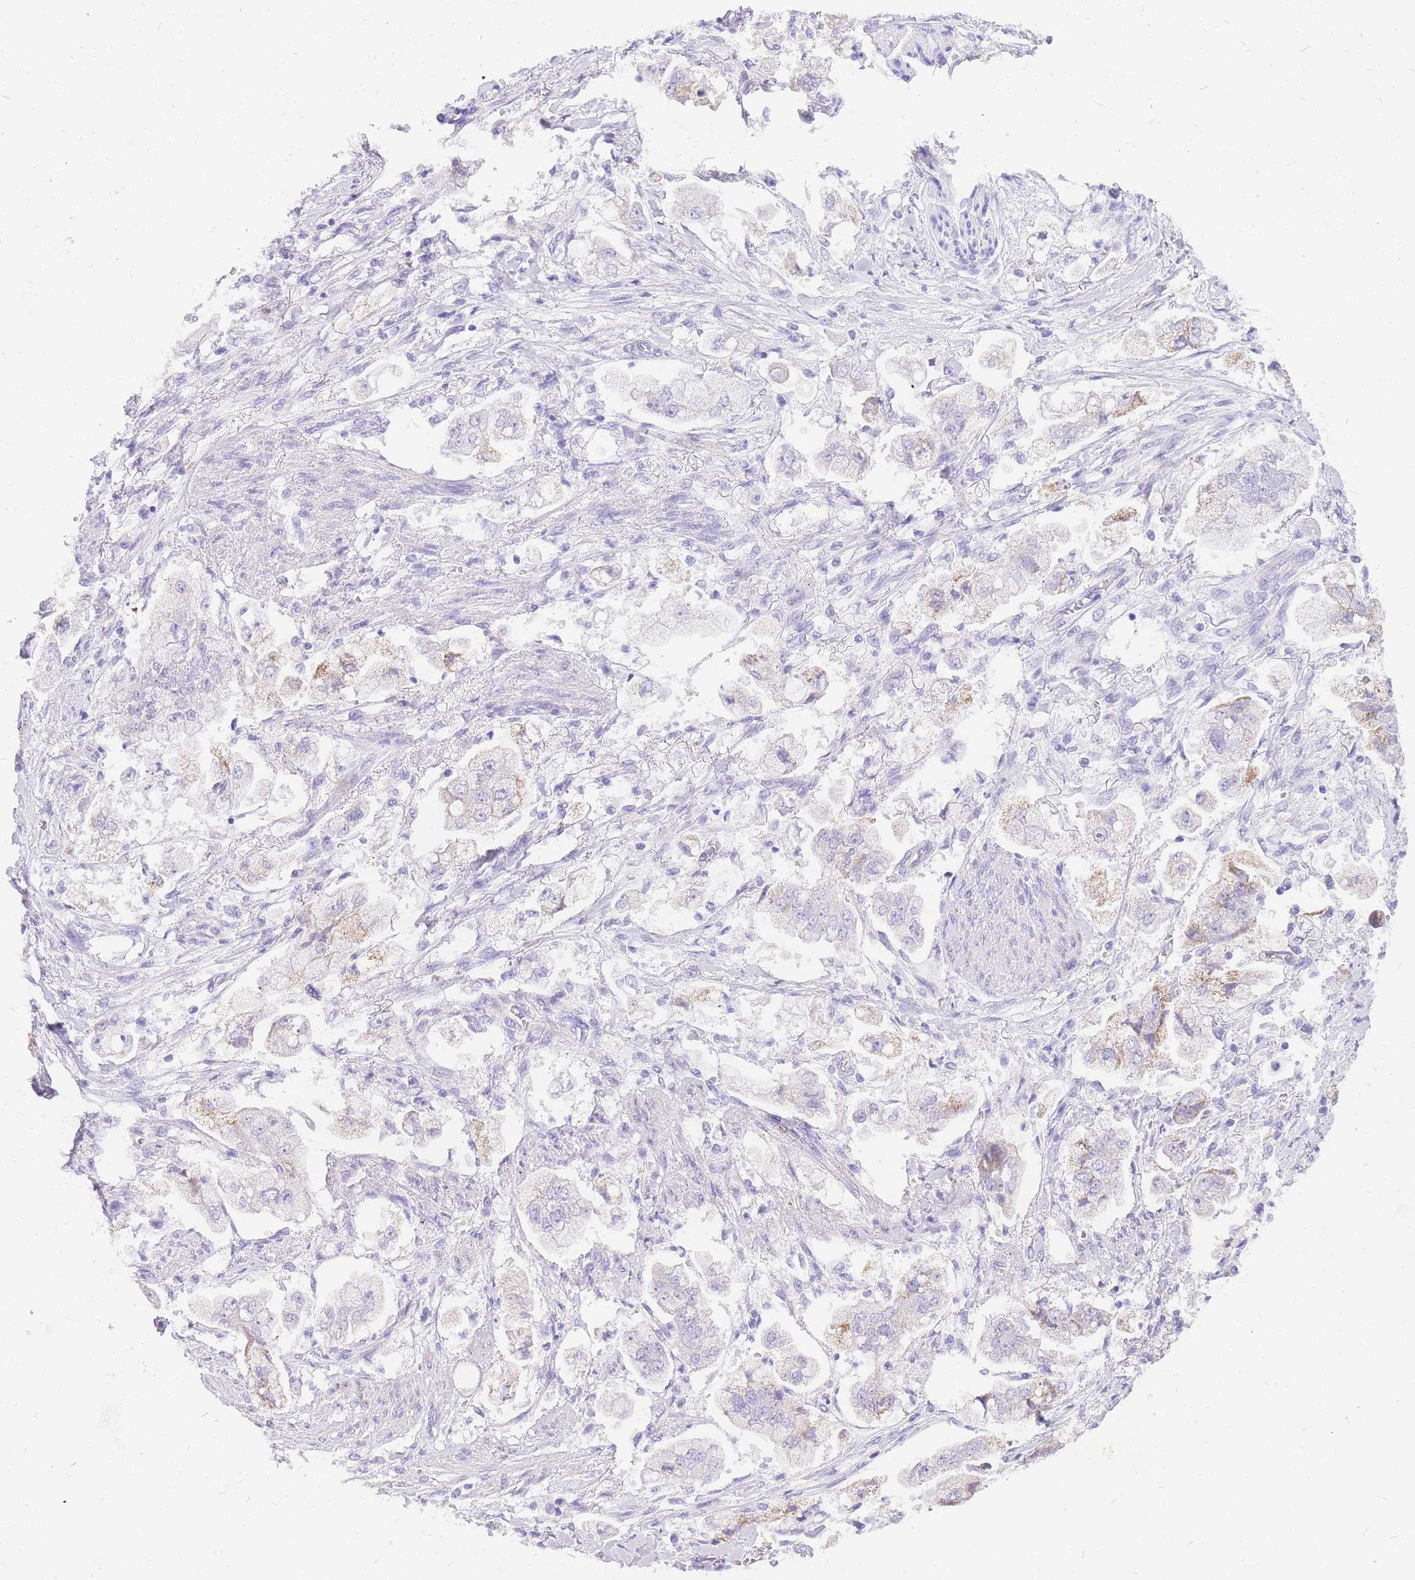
{"staining": {"intensity": "negative", "quantity": "none", "location": "none"}, "tissue": "stomach cancer", "cell_type": "Tumor cells", "image_type": "cancer", "snomed": [{"axis": "morphology", "description": "Adenocarcinoma, NOS"}, {"axis": "topography", "description": "Stomach"}], "caption": "DAB immunohistochemical staining of stomach cancer exhibits no significant positivity in tumor cells. (DAB immunohistochemistry (IHC), high magnification).", "gene": "UPK1A", "patient": {"sex": "male", "age": 62}}